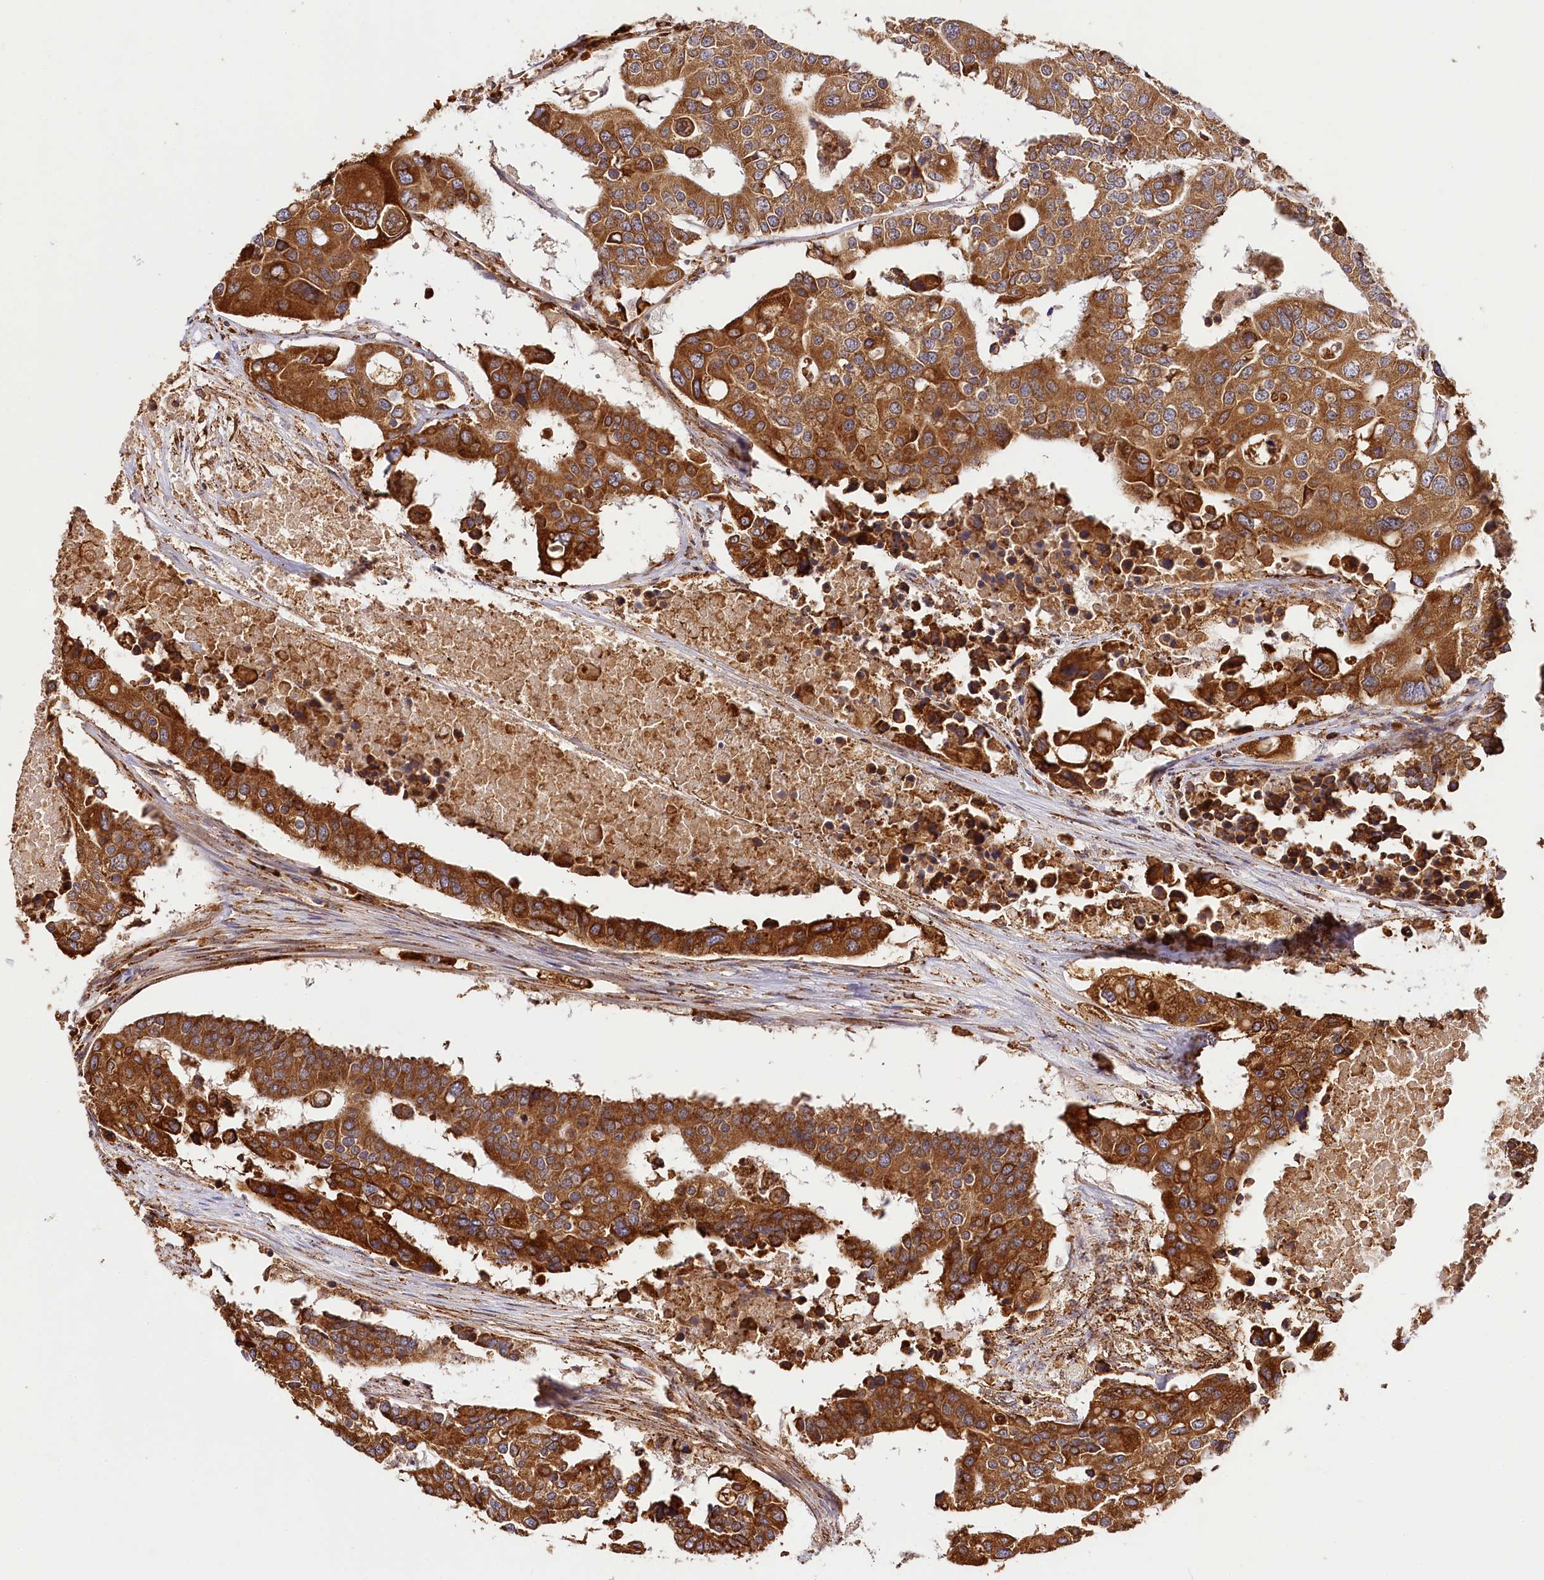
{"staining": {"intensity": "strong", "quantity": ">75%", "location": "cytoplasmic/membranous"}, "tissue": "colorectal cancer", "cell_type": "Tumor cells", "image_type": "cancer", "snomed": [{"axis": "morphology", "description": "Adenocarcinoma, NOS"}, {"axis": "topography", "description": "Colon"}], "caption": "Tumor cells display high levels of strong cytoplasmic/membranous staining in about >75% of cells in colorectal cancer (adenocarcinoma). (brown staining indicates protein expression, while blue staining denotes nuclei).", "gene": "VEGFA", "patient": {"sex": "male", "age": 77}}